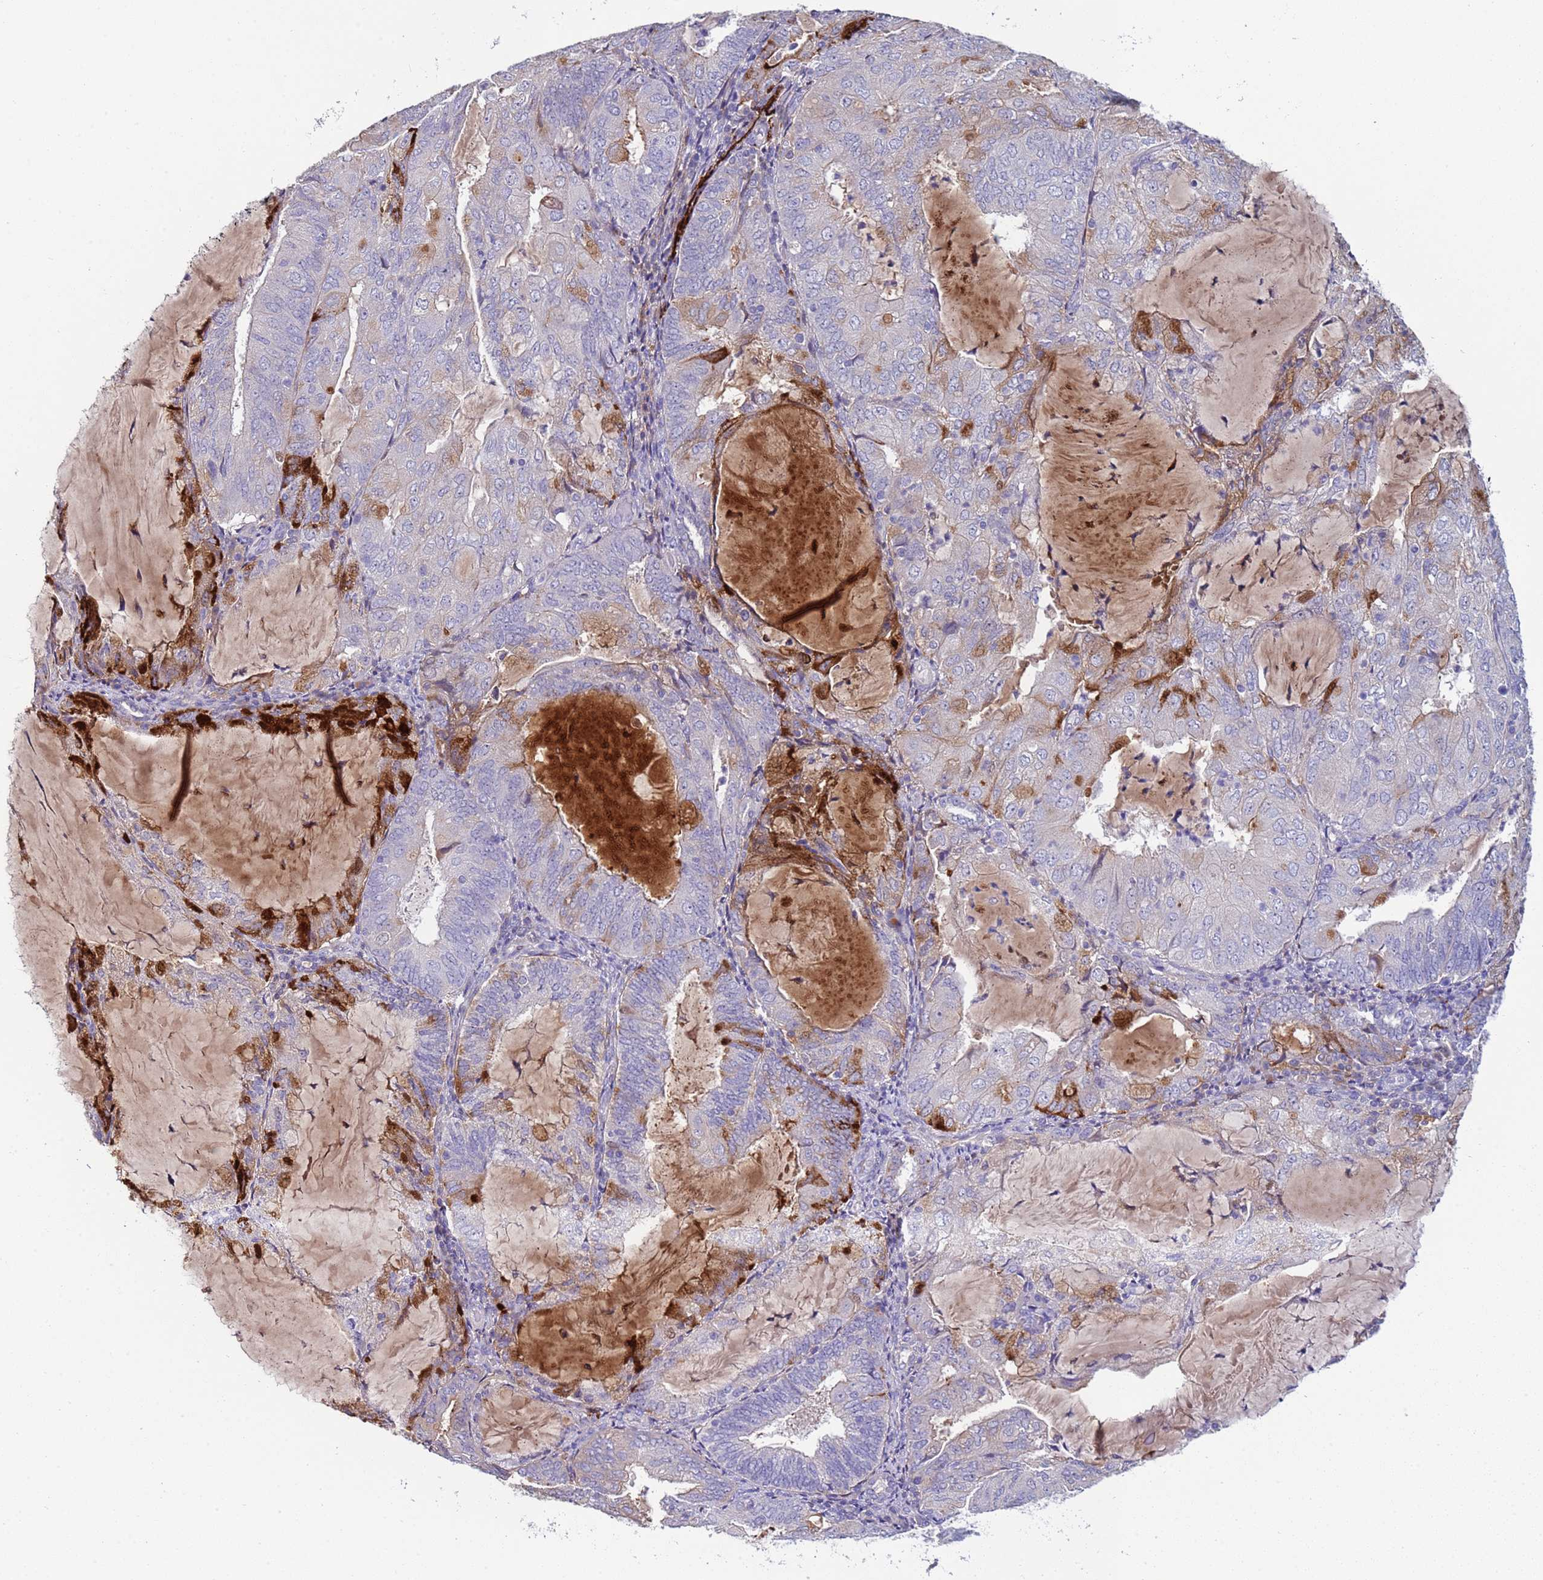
{"staining": {"intensity": "negative", "quantity": "none", "location": "none"}, "tissue": "endometrial cancer", "cell_type": "Tumor cells", "image_type": "cancer", "snomed": [{"axis": "morphology", "description": "Adenocarcinoma, NOS"}, {"axis": "topography", "description": "Endometrium"}], "caption": "A high-resolution histopathology image shows immunohistochemistry (IHC) staining of endometrial cancer (adenocarcinoma), which exhibits no significant staining in tumor cells.", "gene": "TRIM51", "patient": {"sex": "female", "age": 81}}